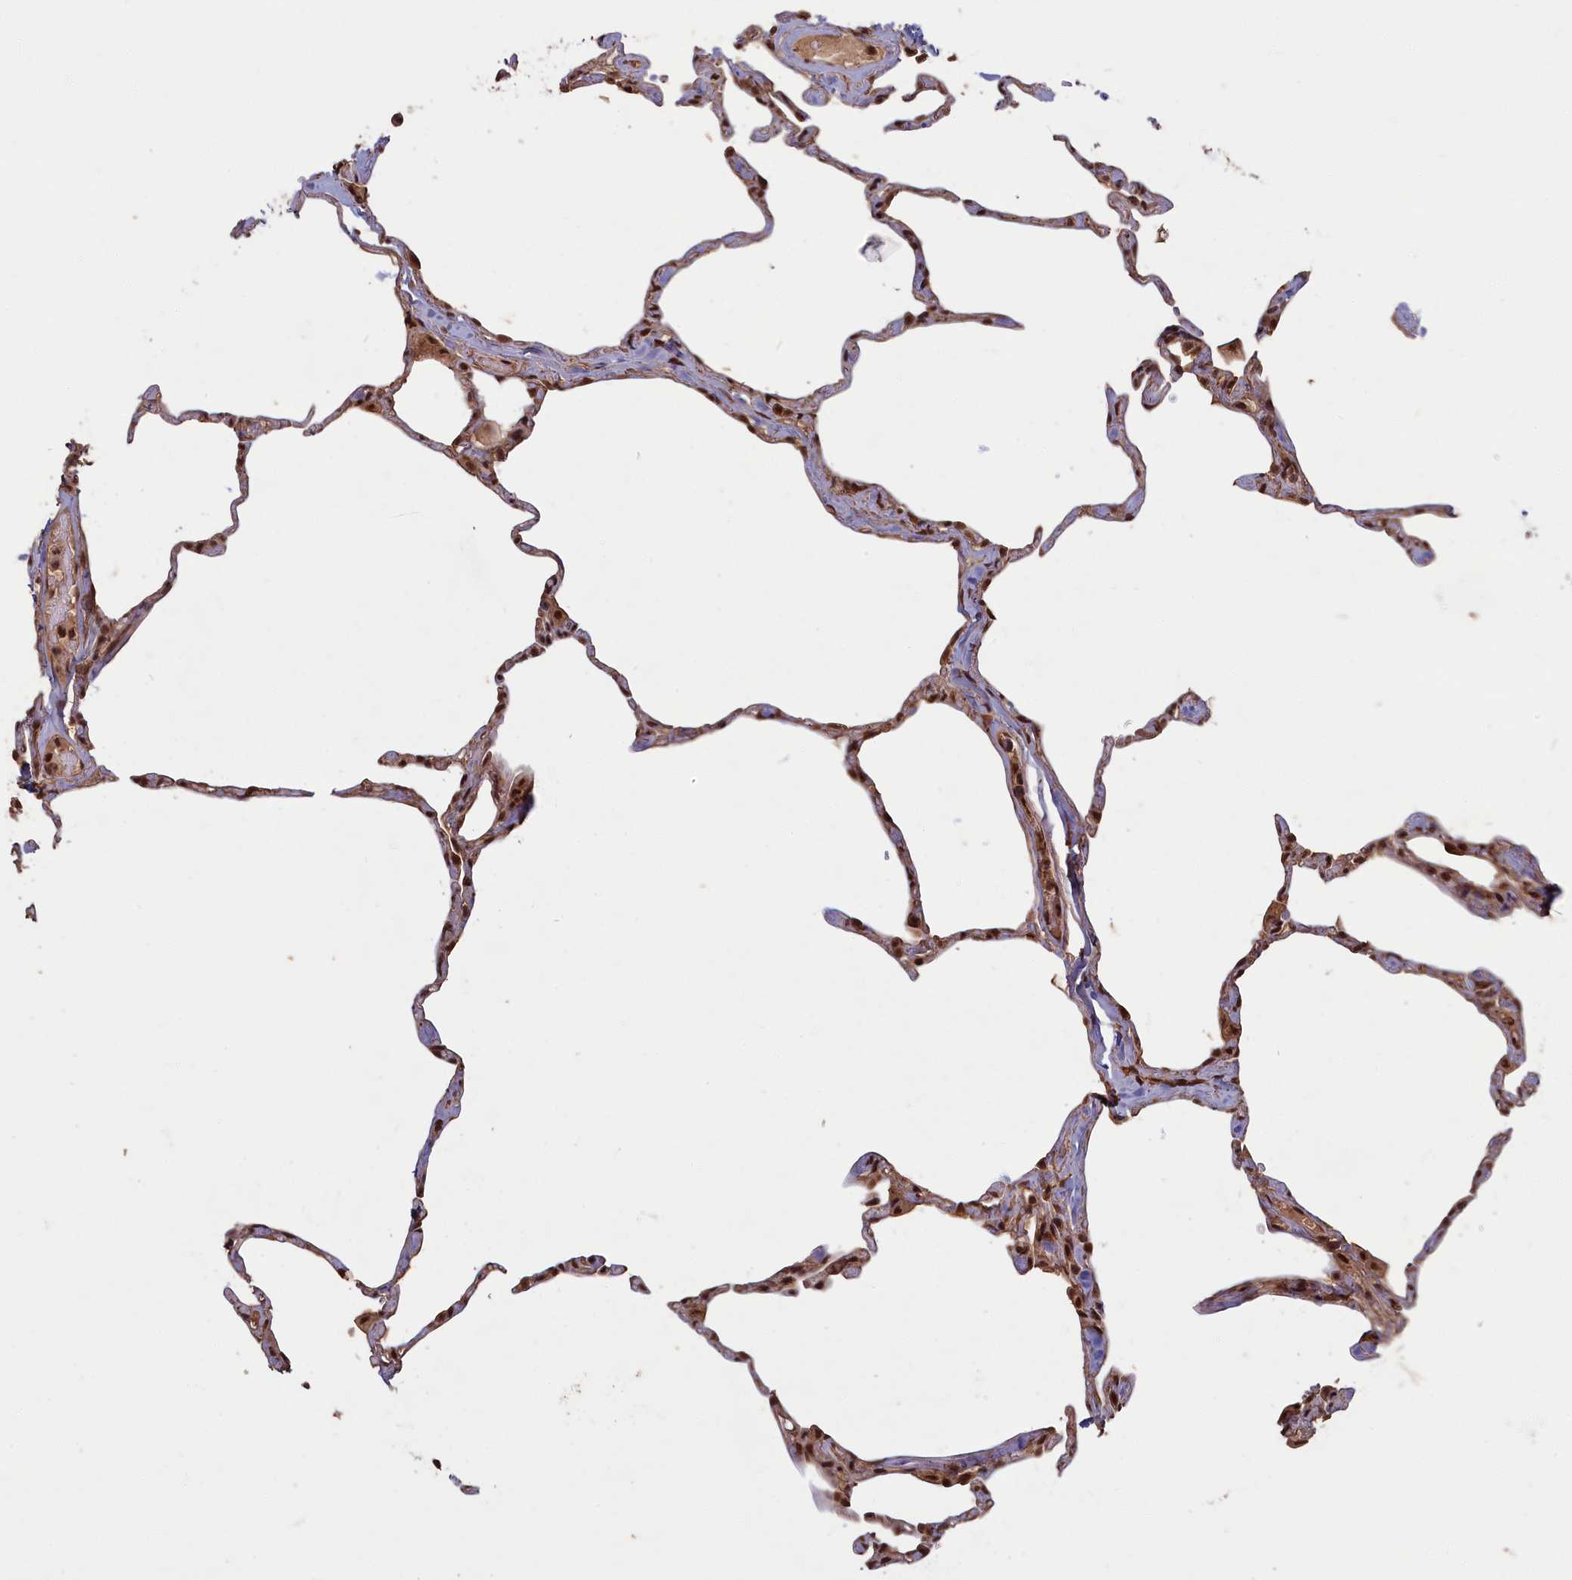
{"staining": {"intensity": "moderate", "quantity": "25%-75%", "location": "cytoplasmic/membranous,nuclear"}, "tissue": "lung", "cell_type": "Alveolar cells", "image_type": "normal", "snomed": [{"axis": "morphology", "description": "Normal tissue, NOS"}, {"axis": "topography", "description": "Lung"}], "caption": "A photomicrograph of lung stained for a protein reveals moderate cytoplasmic/membranous,nuclear brown staining in alveolar cells.", "gene": "HIF3A", "patient": {"sex": "male", "age": 65}}